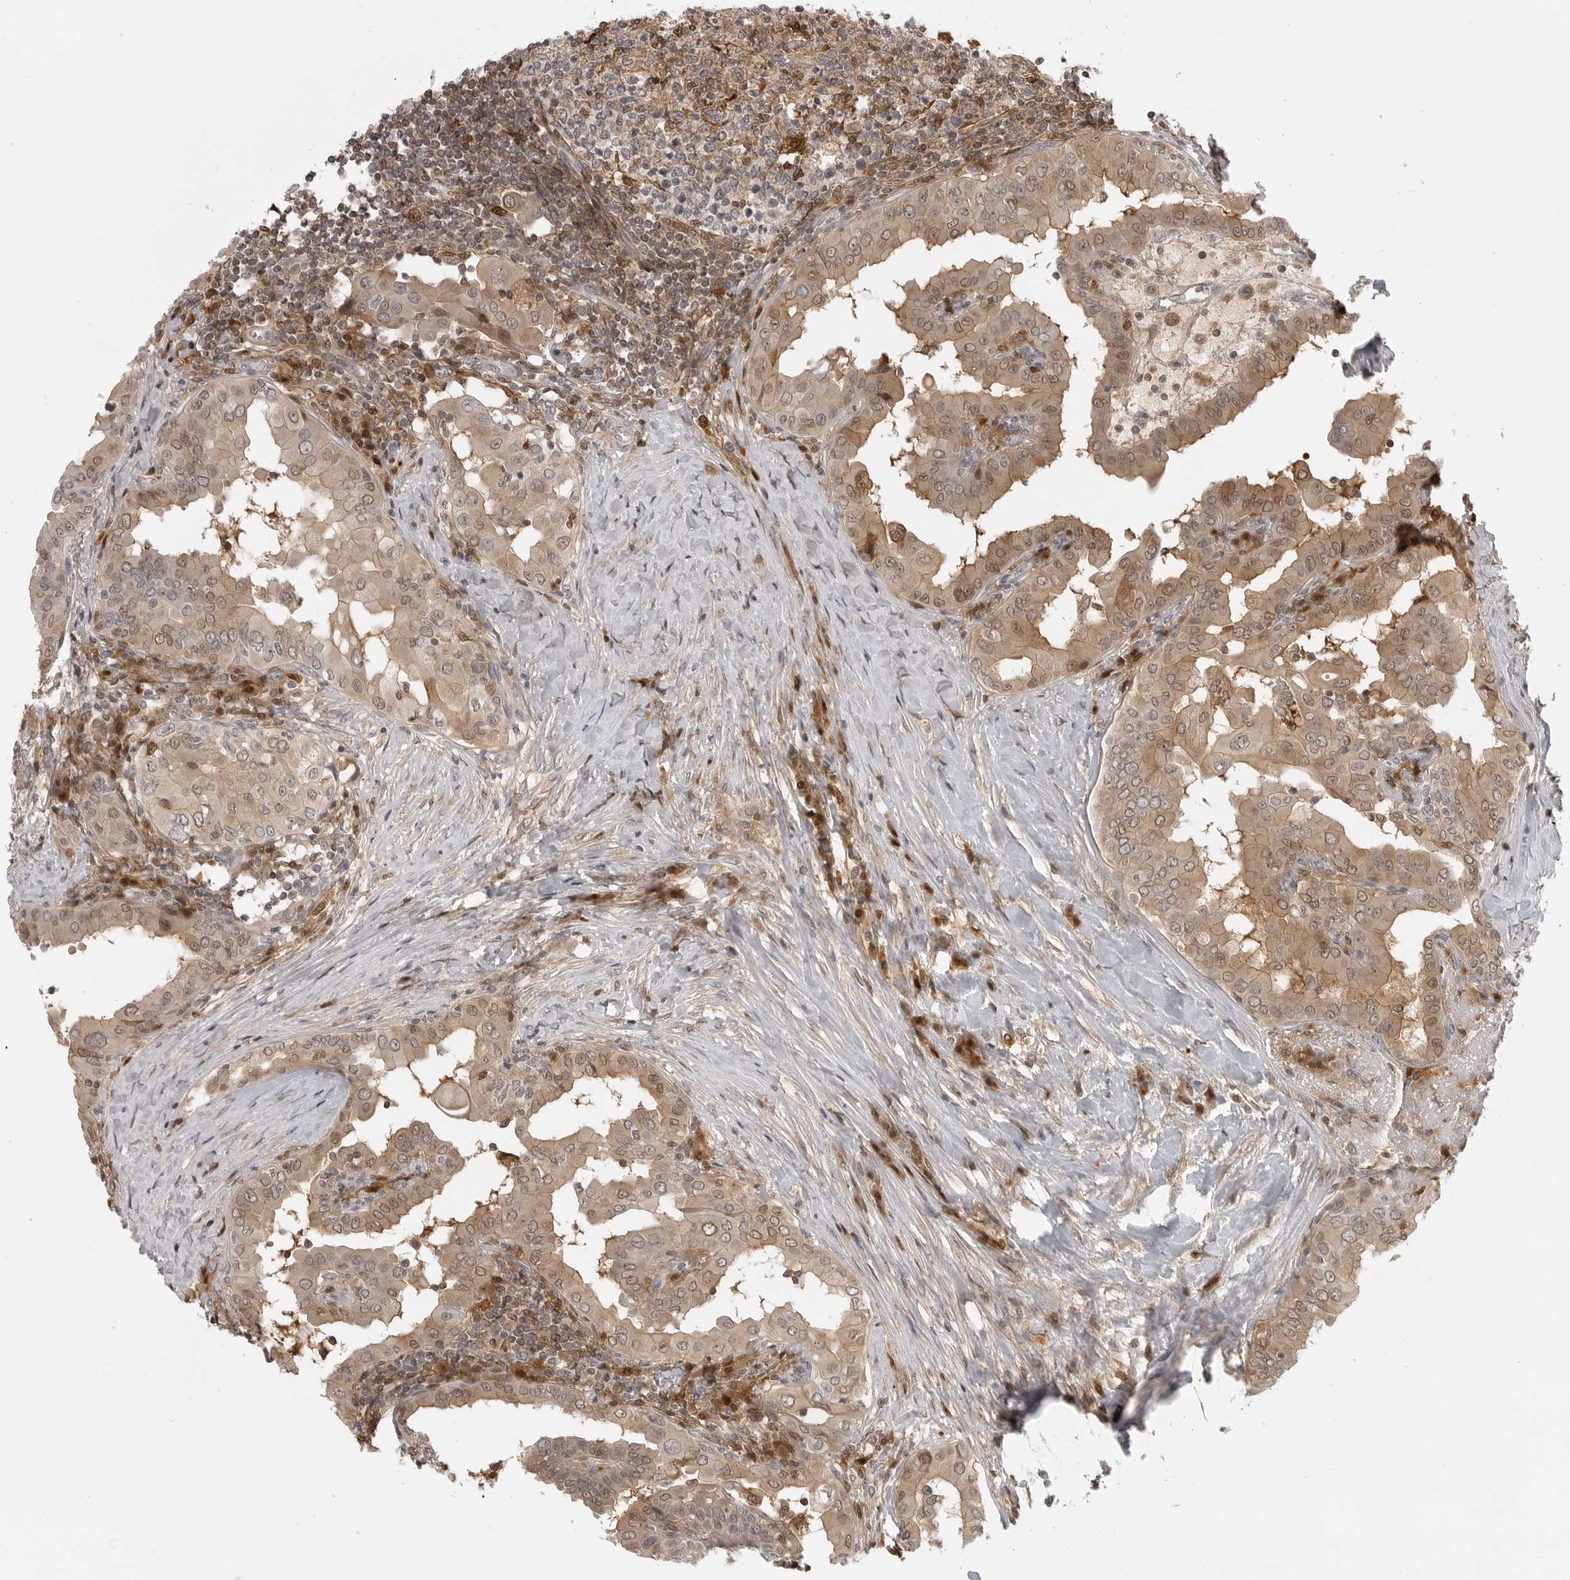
{"staining": {"intensity": "moderate", "quantity": ">75%", "location": "cytoplasmic/membranous,nuclear"}, "tissue": "thyroid cancer", "cell_type": "Tumor cells", "image_type": "cancer", "snomed": [{"axis": "morphology", "description": "Papillary adenocarcinoma, NOS"}, {"axis": "topography", "description": "Thyroid gland"}], "caption": "This histopathology image displays immunohistochemistry (IHC) staining of papillary adenocarcinoma (thyroid), with medium moderate cytoplasmic/membranous and nuclear staining in about >75% of tumor cells.", "gene": "CTIF", "patient": {"sex": "male", "age": 33}}